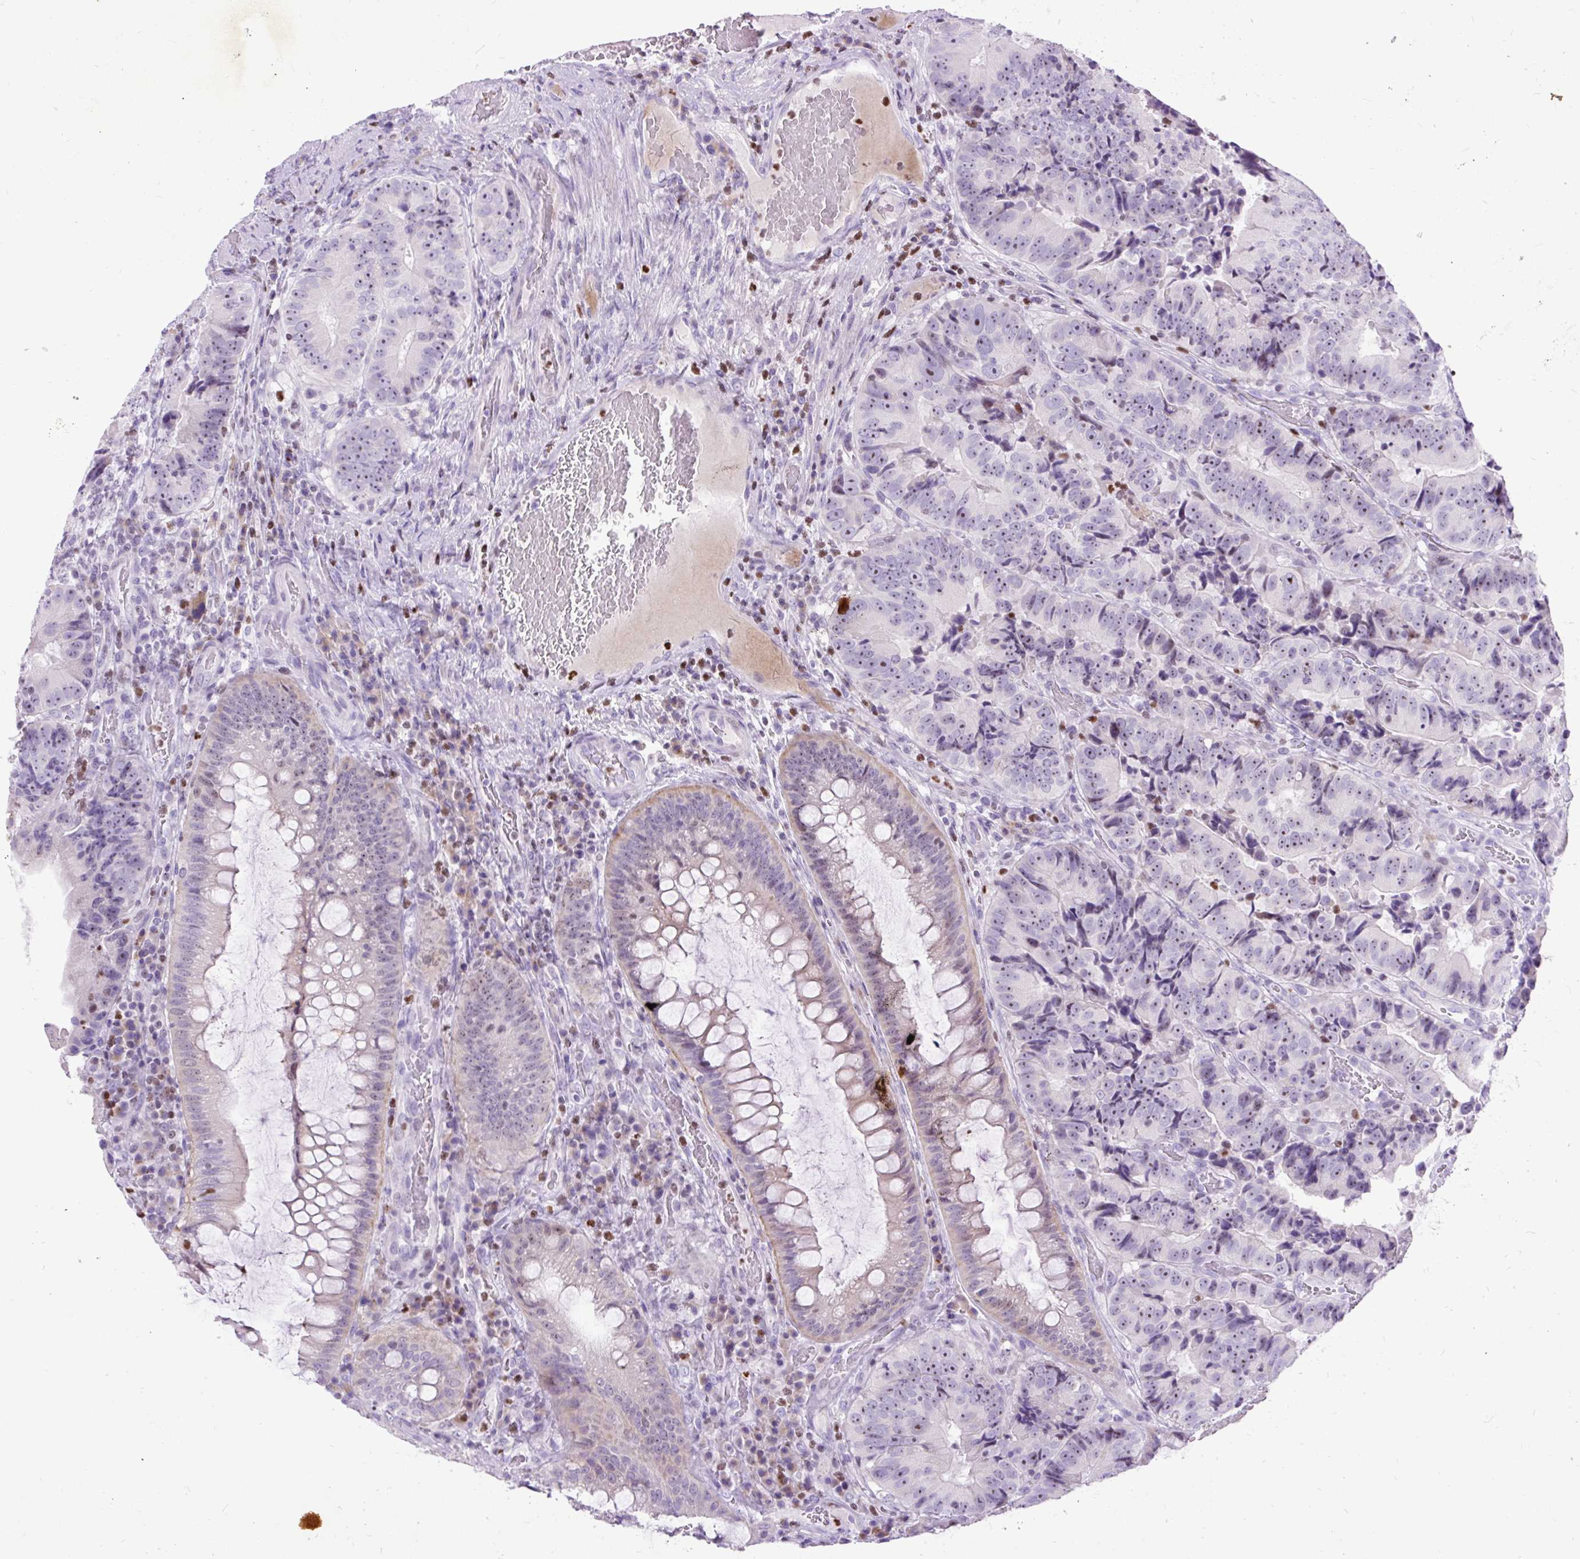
{"staining": {"intensity": "negative", "quantity": "none", "location": "none"}, "tissue": "colorectal cancer", "cell_type": "Tumor cells", "image_type": "cancer", "snomed": [{"axis": "morphology", "description": "Adenocarcinoma, NOS"}, {"axis": "topography", "description": "Colon"}], "caption": "IHC image of human colorectal adenocarcinoma stained for a protein (brown), which exhibits no staining in tumor cells.", "gene": "SPC24", "patient": {"sex": "female", "age": 86}}